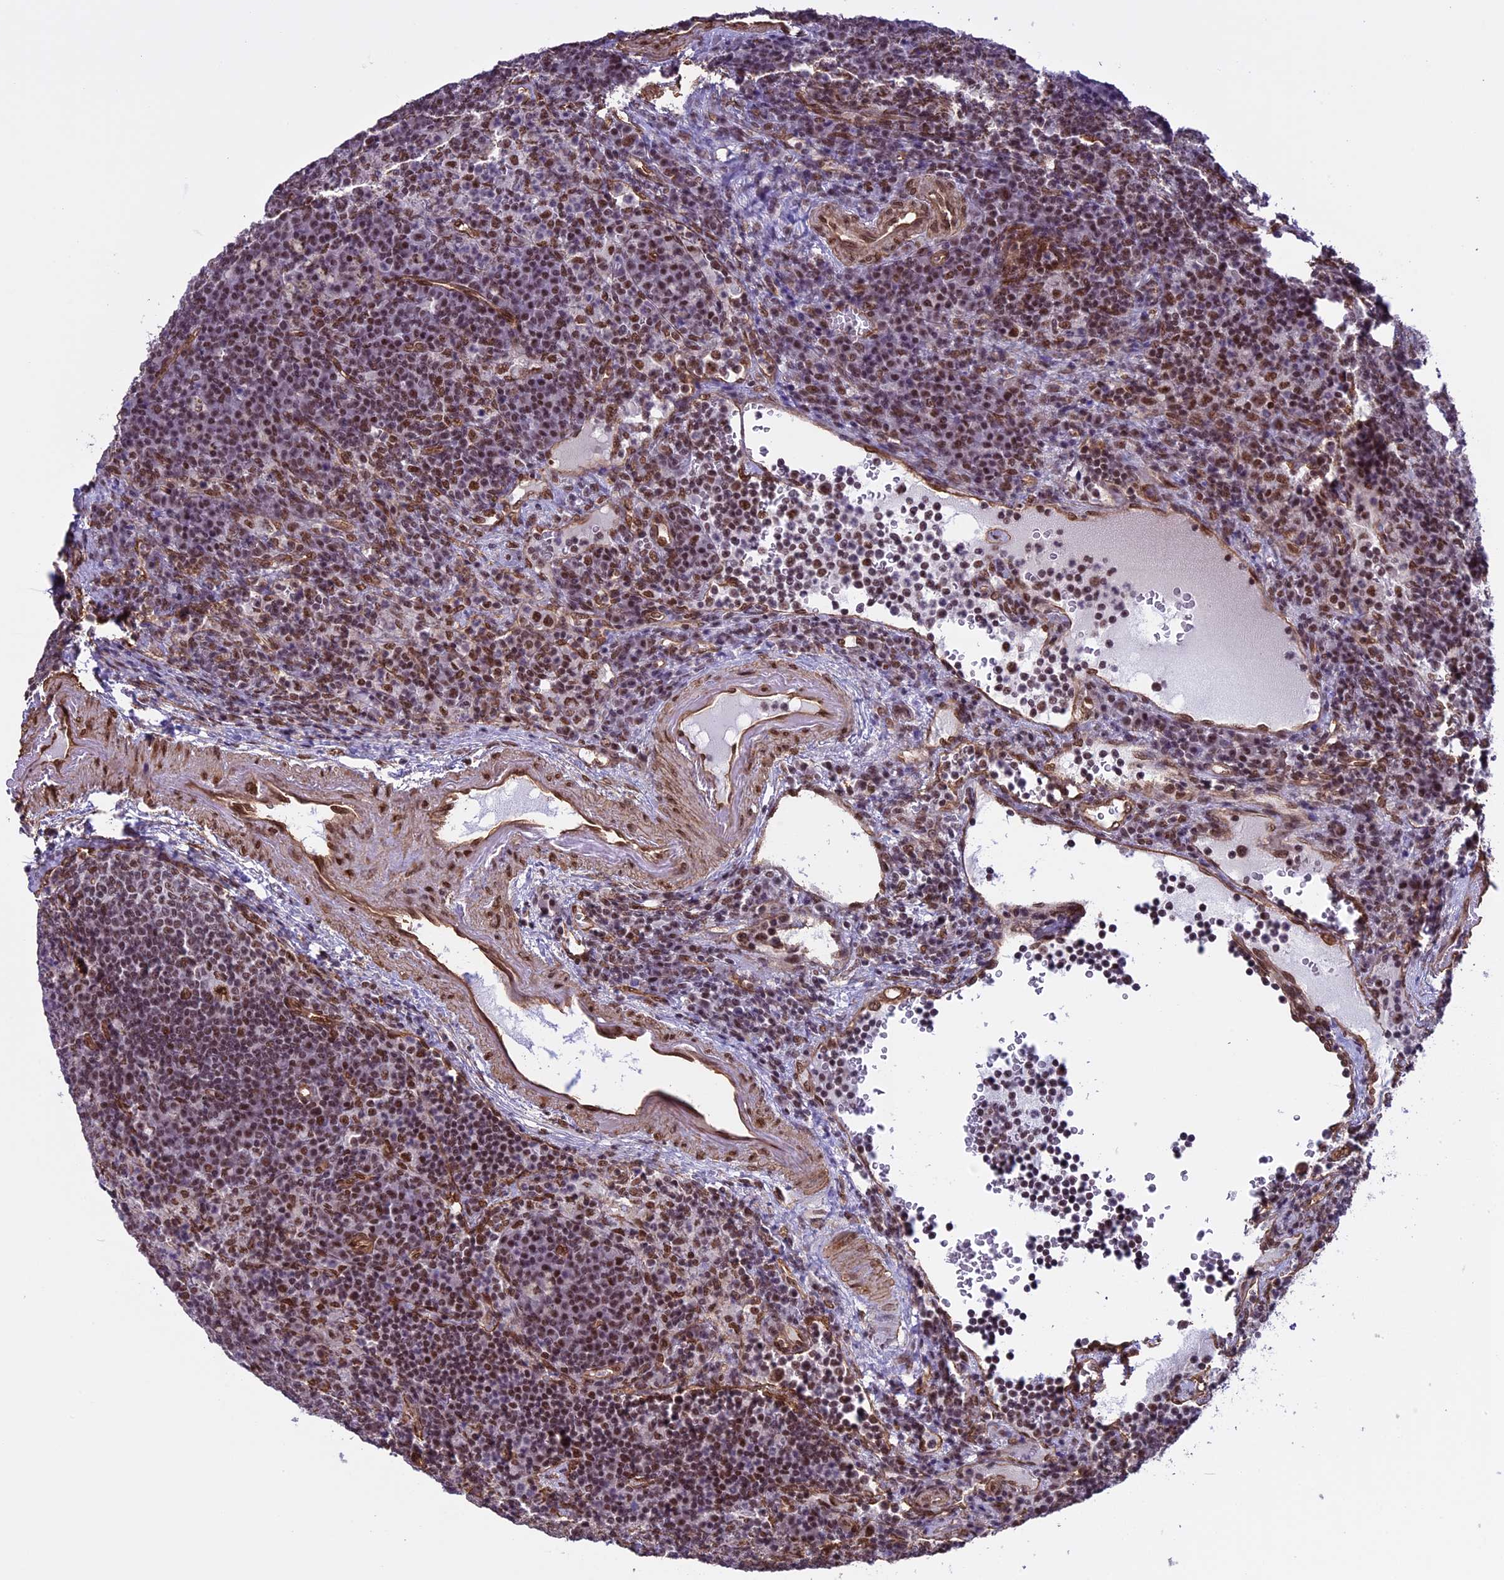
{"staining": {"intensity": "moderate", "quantity": ">75%", "location": "nuclear"}, "tissue": "lymph node", "cell_type": "Germinal center cells", "image_type": "normal", "snomed": [{"axis": "morphology", "description": "Normal tissue, NOS"}, {"axis": "topography", "description": "Lymph node"}], "caption": "Immunohistochemical staining of normal lymph node displays >75% levels of moderate nuclear protein expression in about >75% of germinal center cells. The staining is performed using DAB (3,3'-diaminobenzidine) brown chromogen to label protein expression. The nuclei are counter-stained blue using hematoxylin.", "gene": "MPHOSPH8", "patient": {"sex": "female", "age": 70}}